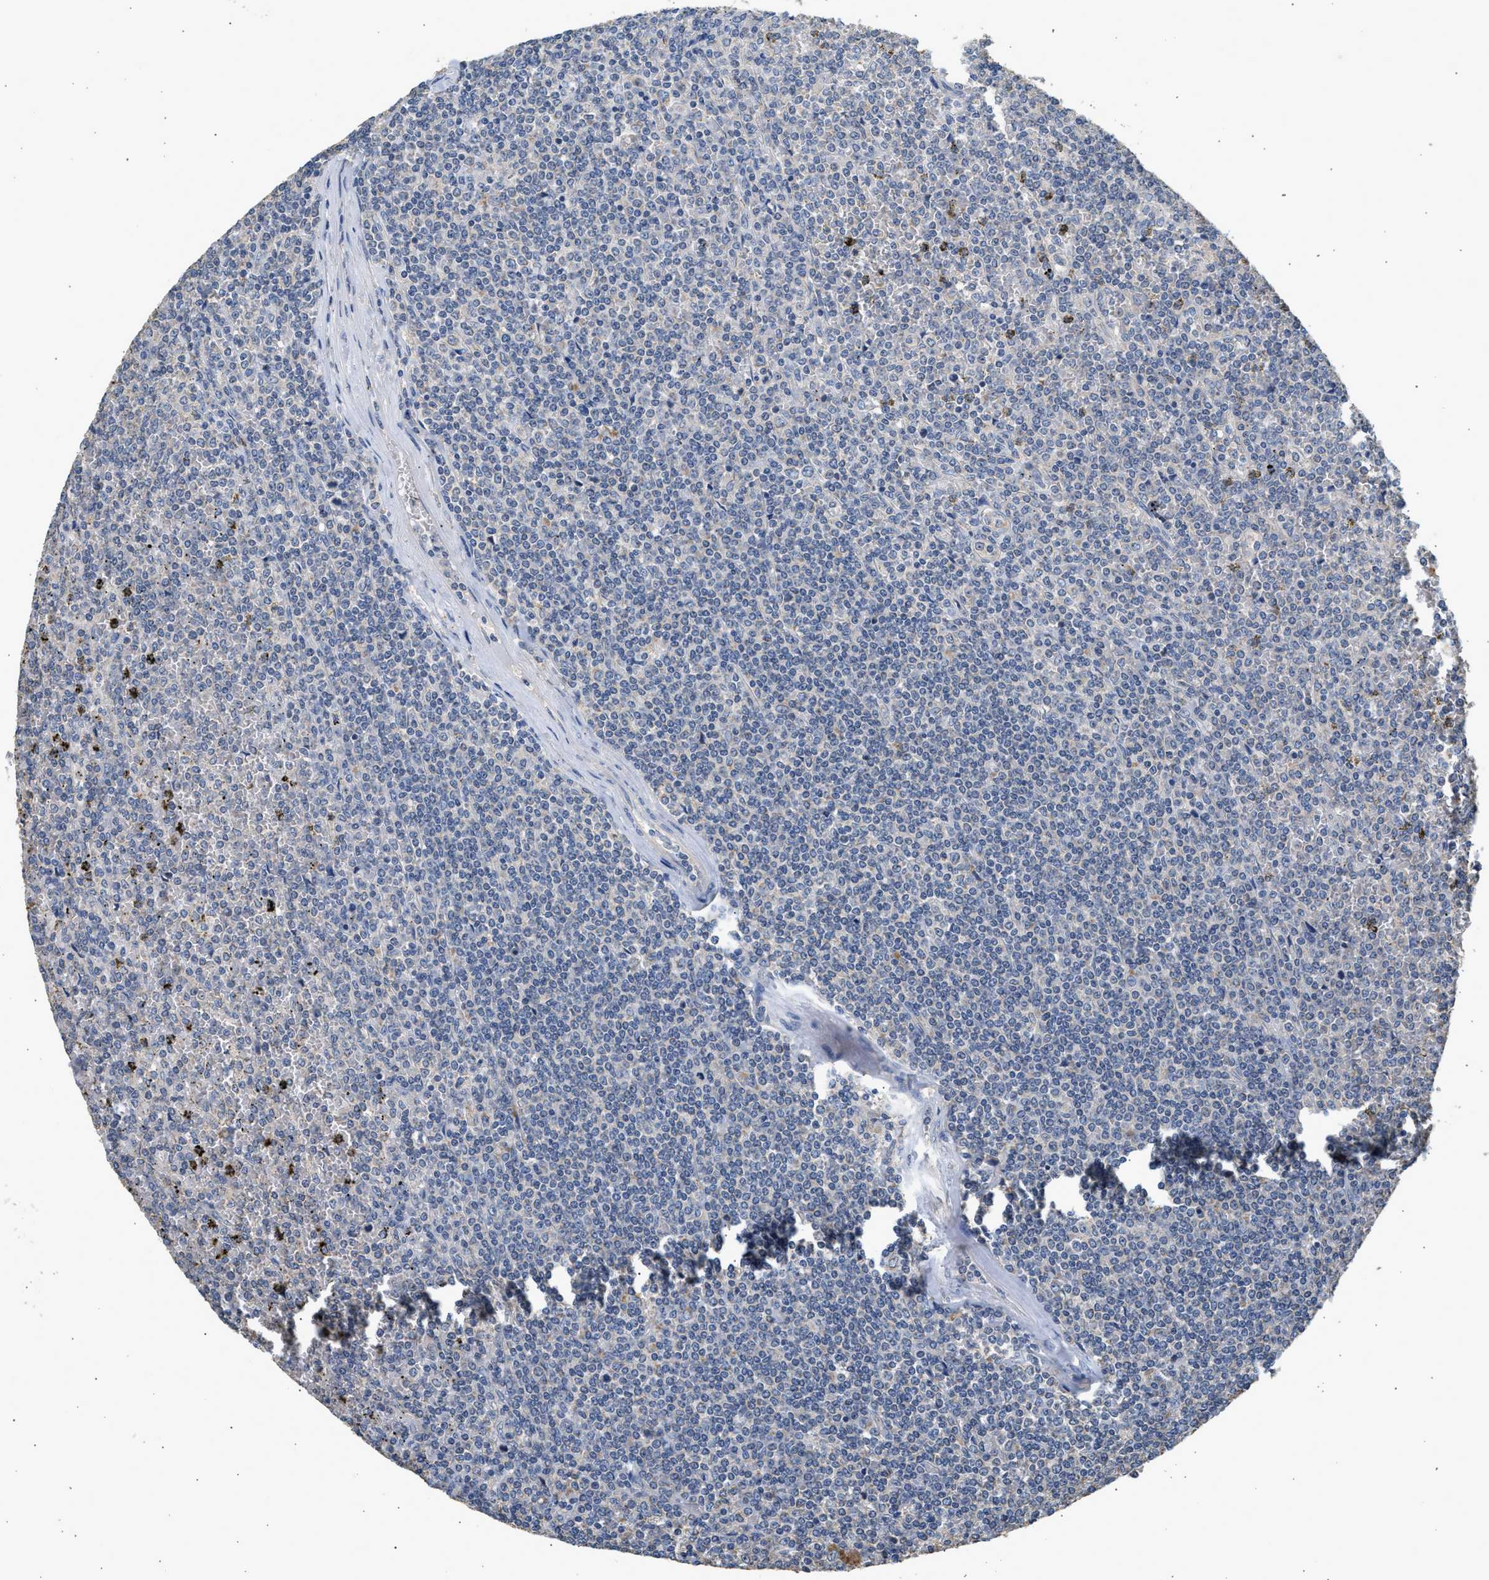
{"staining": {"intensity": "negative", "quantity": "none", "location": "none"}, "tissue": "lymphoma", "cell_type": "Tumor cells", "image_type": "cancer", "snomed": [{"axis": "morphology", "description": "Malignant lymphoma, non-Hodgkin's type, Low grade"}, {"axis": "topography", "description": "Spleen"}], "caption": "A photomicrograph of low-grade malignant lymphoma, non-Hodgkin's type stained for a protein shows no brown staining in tumor cells. Brightfield microscopy of IHC stained with DAB (brown) and hematoxylin (blue), captured at high magnification.", "gene": "WDR31", "patient": {"sex": "female", "age": 19}}